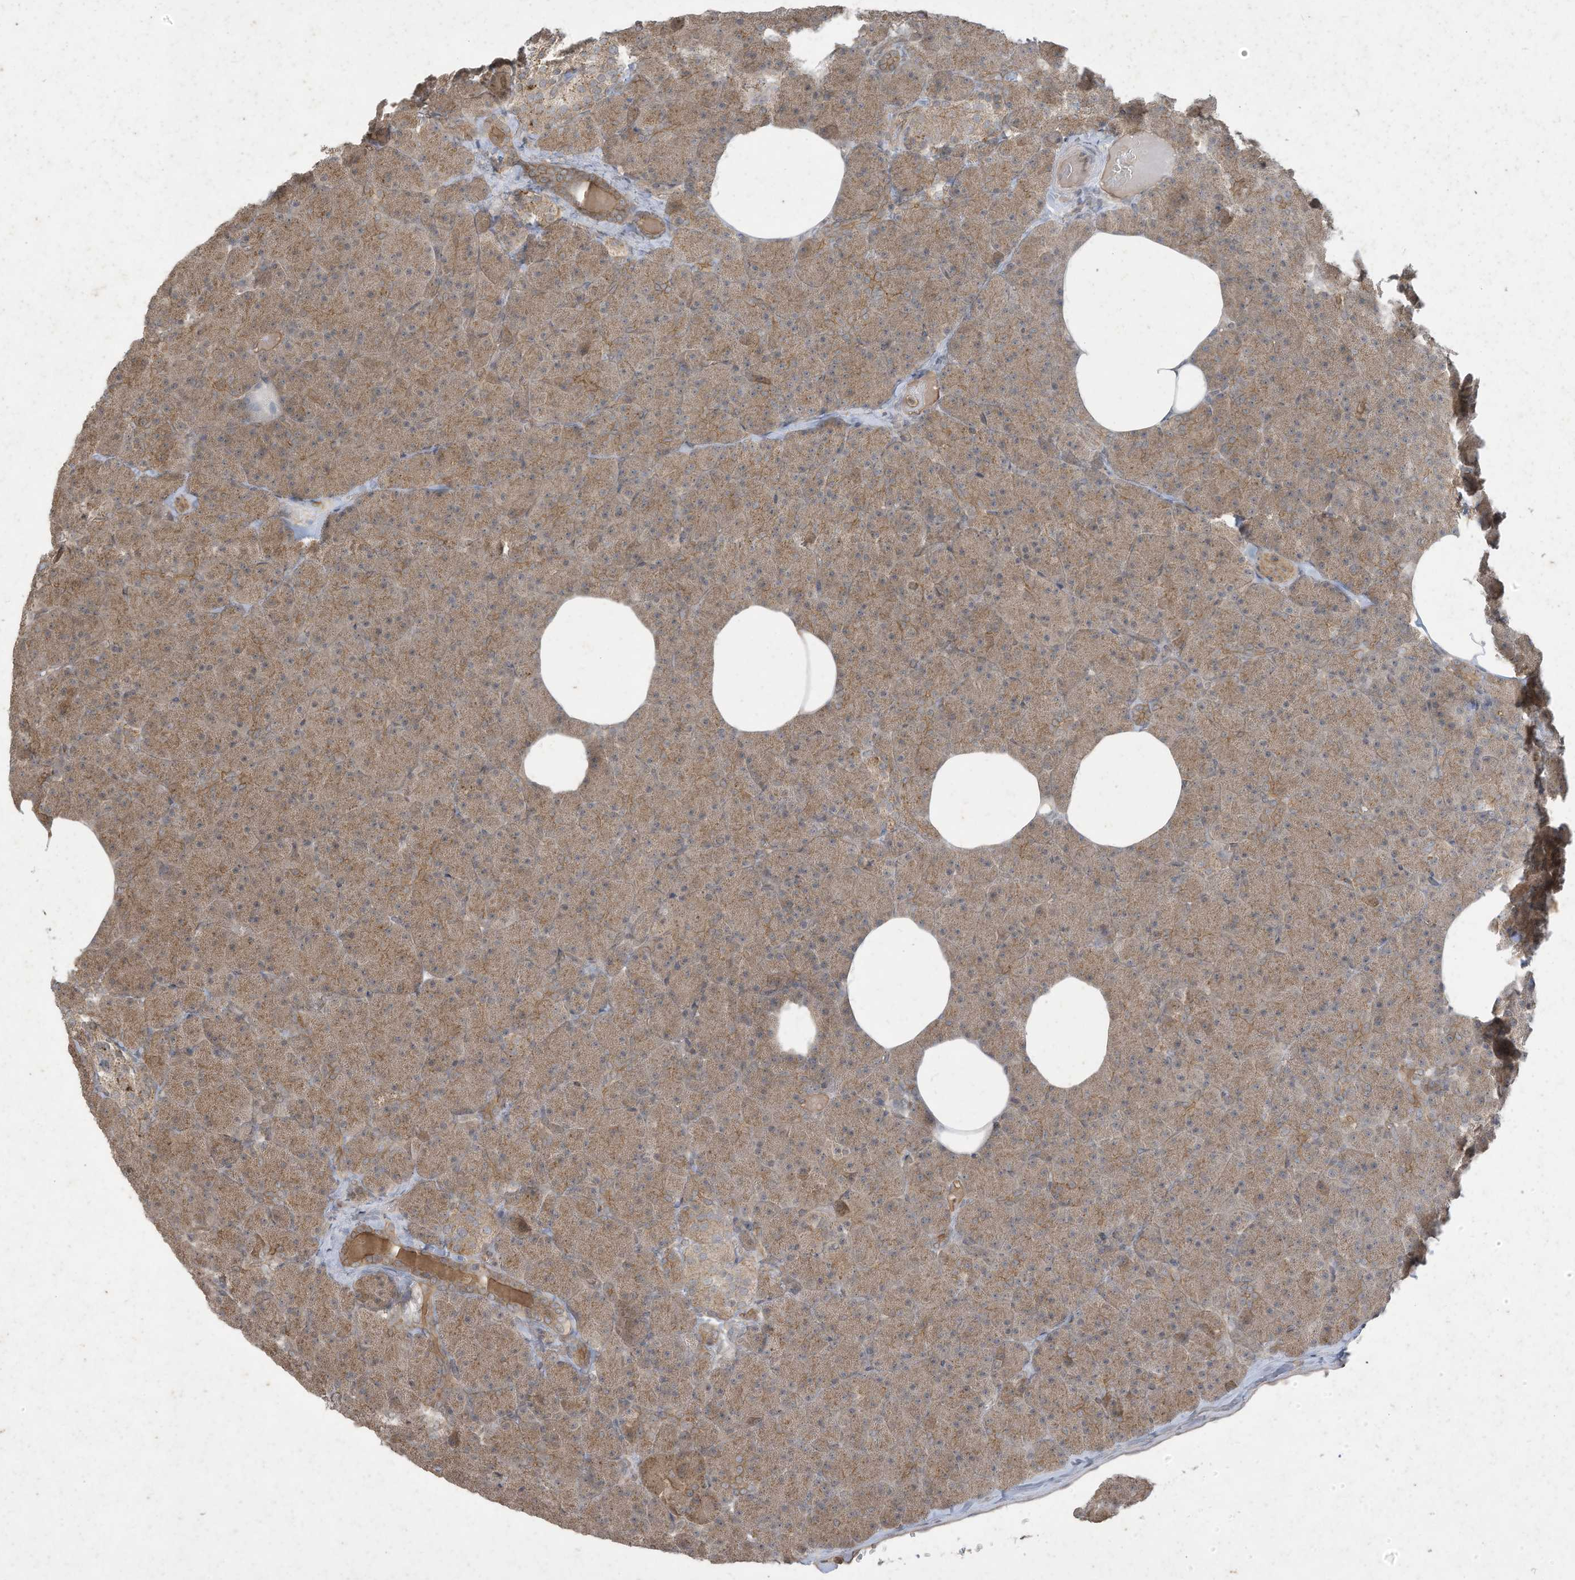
{"staining": {"intensity": "moderate", "quantity": ">75%", "location": "cytoplasmic/membranous"}, "tissue": "pancreas", "cell_type": "Exocrine glandular cells", "image_type": "normal", "snomed": [{"axis": "morphology", "description": "Normal tissue, NOS"}, {"axis": "morphology", "description": "Carcinoid, malignant, NOS"}, {"axis": "topography", "description": "Pancreas"}], "caption": "Immunohistochemistry (IHC) of normal human pancreas displays medium levels of moderate cytoplasmic/membranous expression in approximately >75% of exocrine glandular cells.", "gene": "MATN2", "patient": {"sex": "female", "age": 35}}